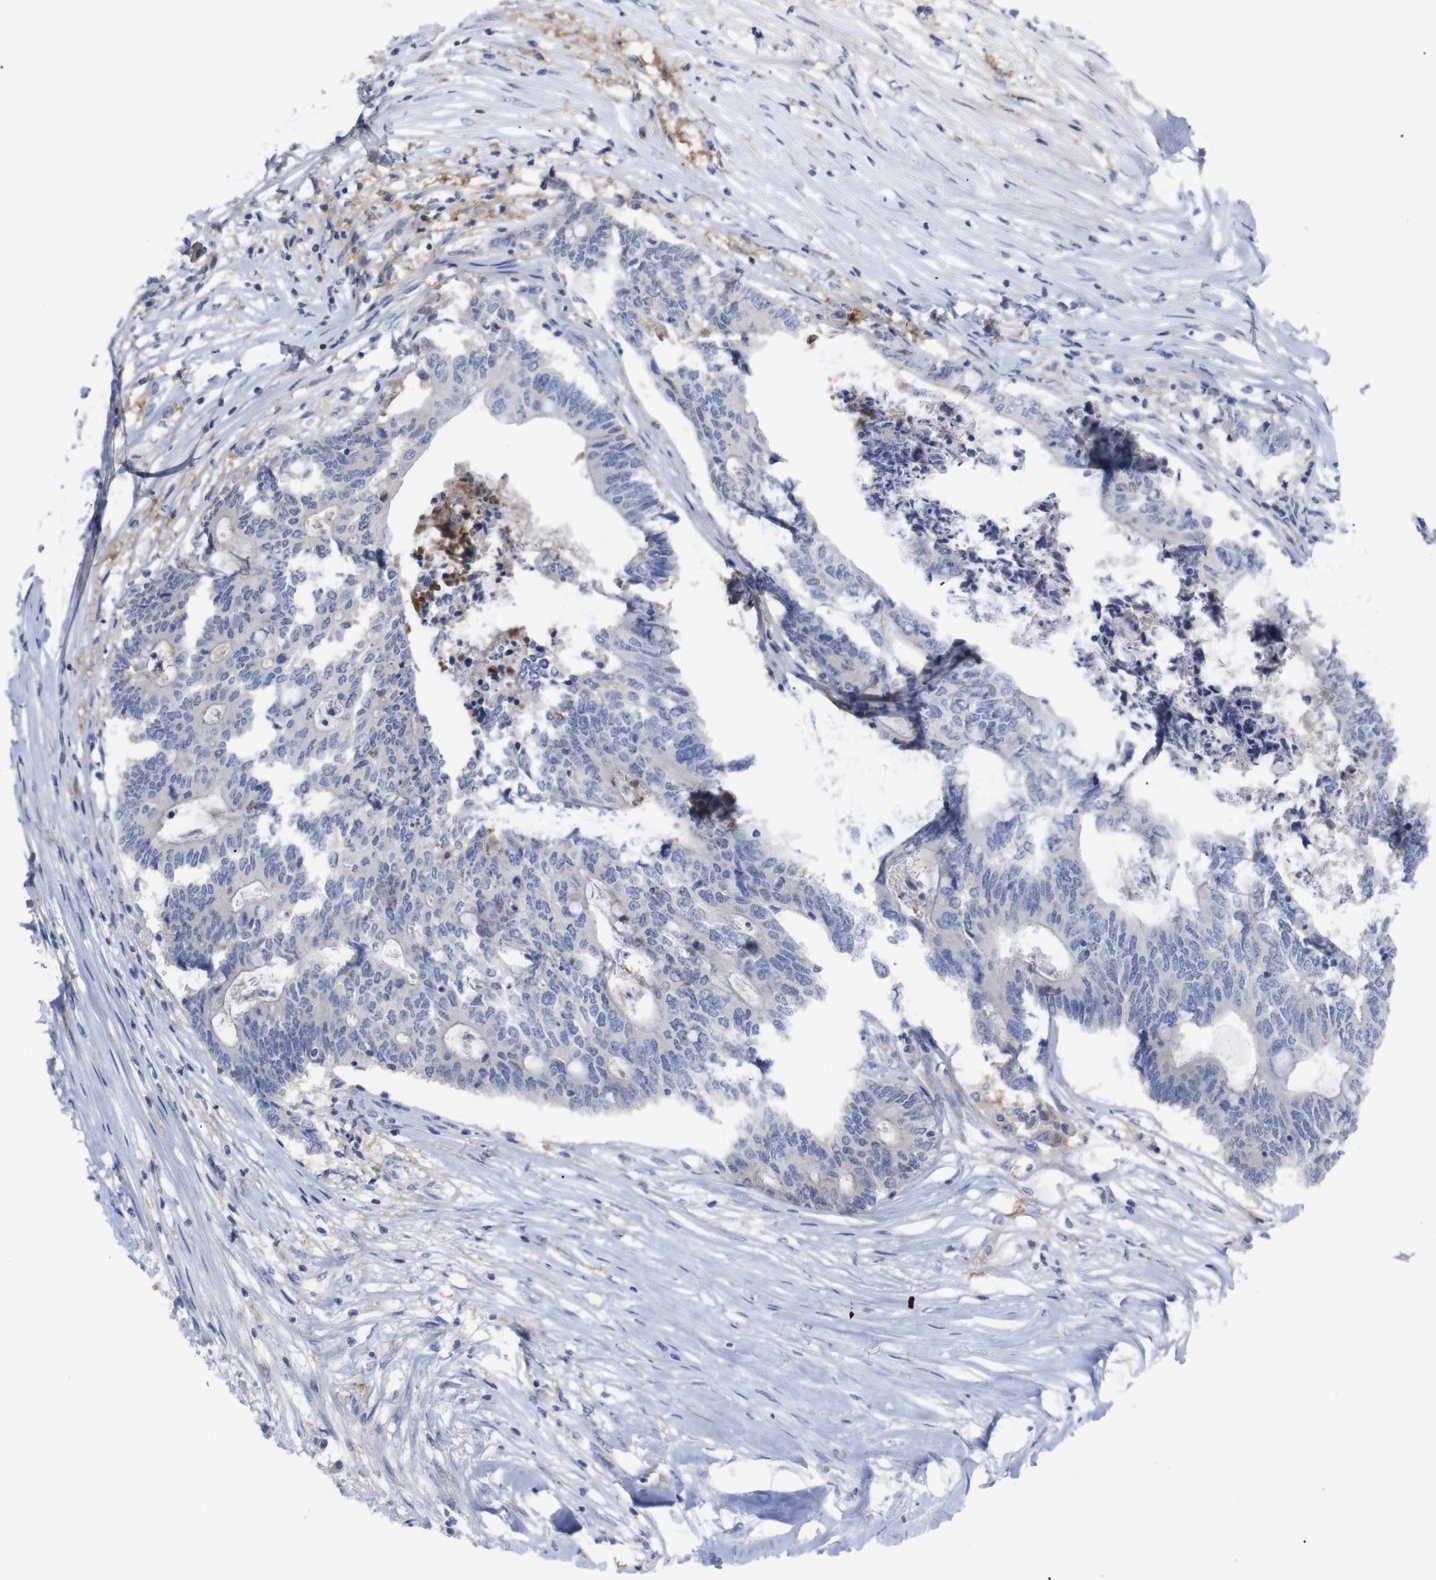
{"staining": {"intensity": "negative", "quantity": "none", "location": "none"}, "tissue": "colorectal cancer", "cell_type": "Tumor cells", "image_type": "cancer", "snomed": [{"axis": "morphology", "description": "Adenocarcinoma, NOS"}, {"axis": "topography", "description": "Rectum"}], "caption": "This is an immunohistochemistry (IHC) micrograph of human colorectal cancer (adenocarcinoma). There is no staining in tumor cells.", "gene": "C5AR1", "patient": {"sex": "male", "age": 63}}